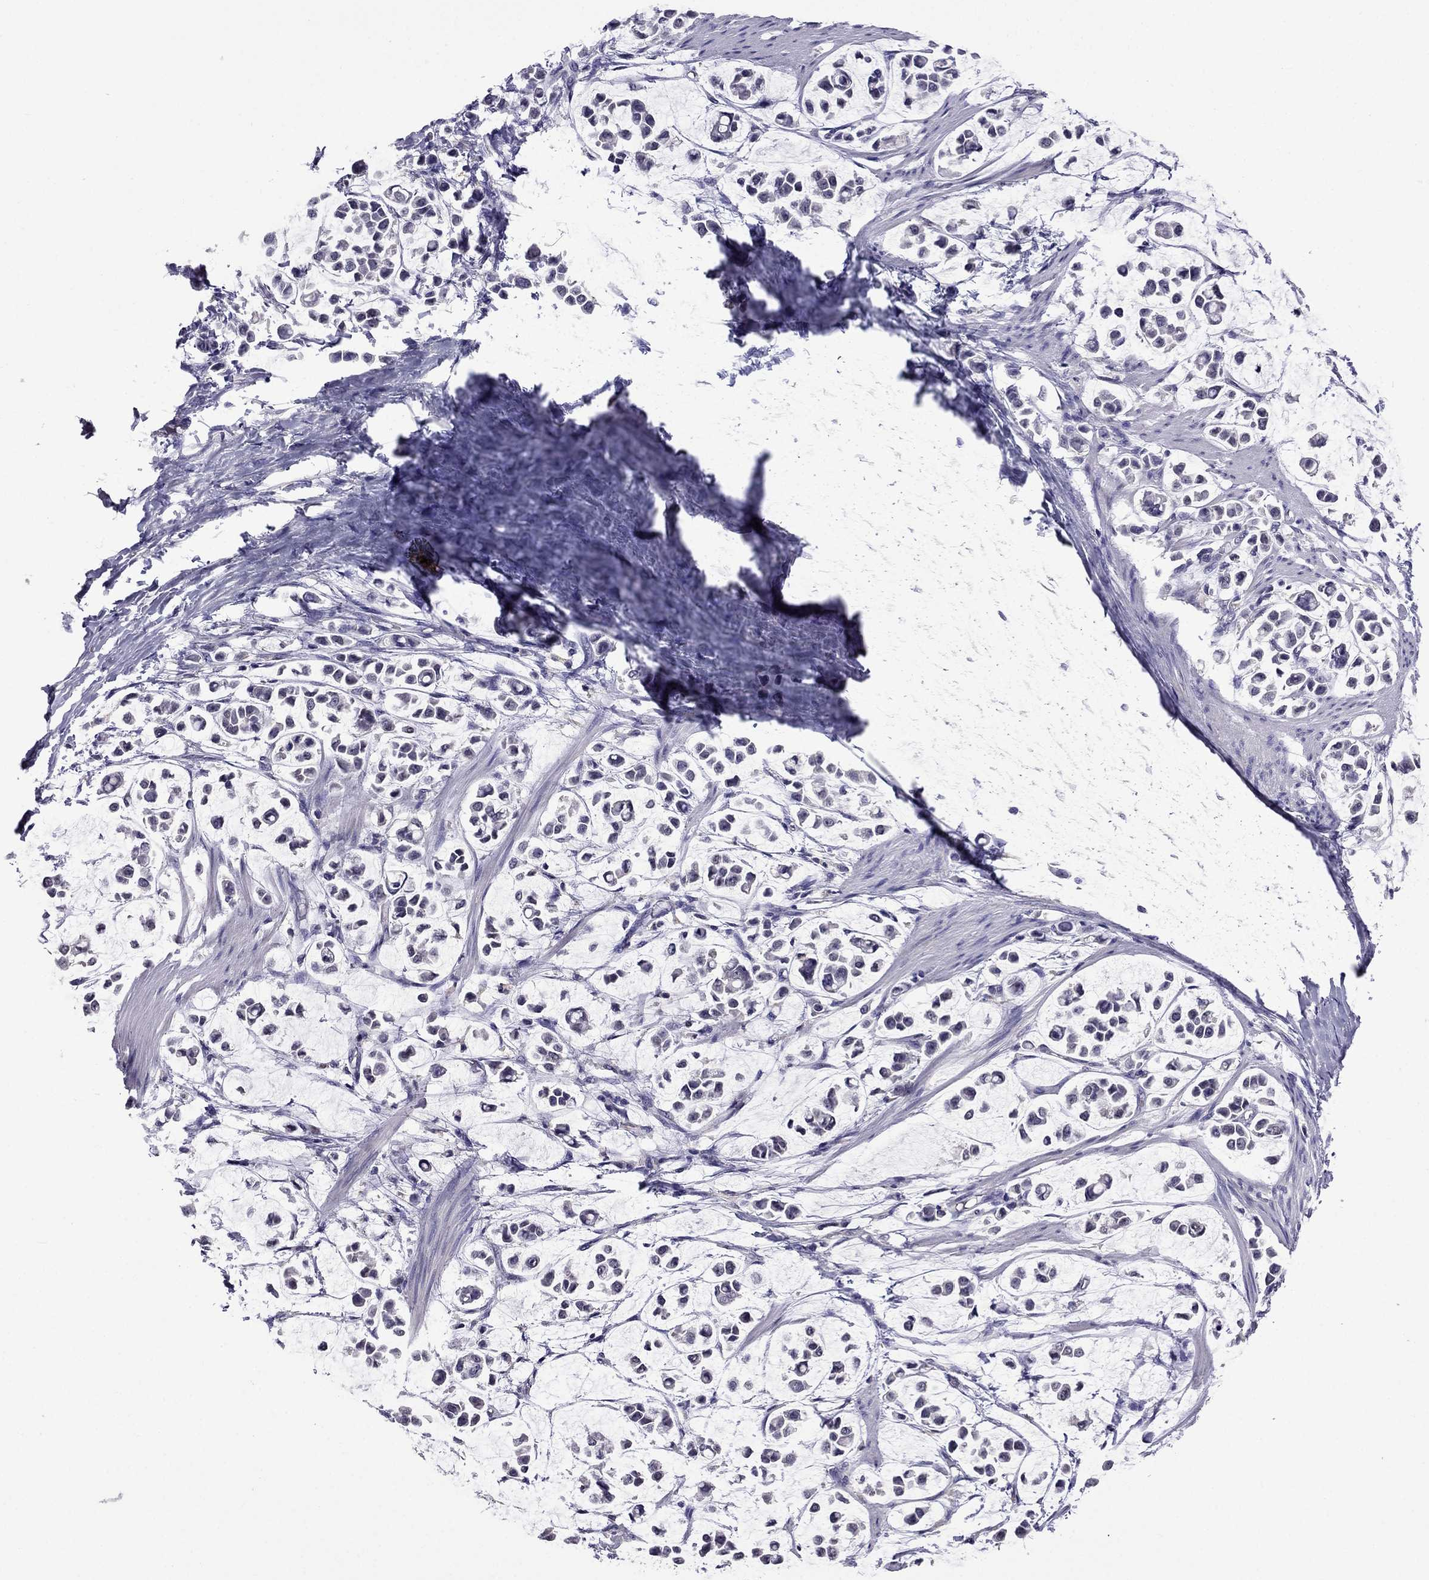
{"staining": {"intensity": "negative", "quantity": "none", "location": "none"}, "tissue": "stomach cancer", "cell_type": "Tumor cells", "image_type": "cancer", "snomed": [{"axis": "morphology", "description": "Adenocarcinoma, NOS"}, {"axis": "topography", "description": "Stomach"}], "caption": "High magnification brightfield microscopy of stomach adenocarcinoma stained with DAB (brown) and counterstained with hematoxylin (blue): tumor cells show no significant expression.", "gene": "AQP9", "patient": {"sex": "male", "age": 82}}